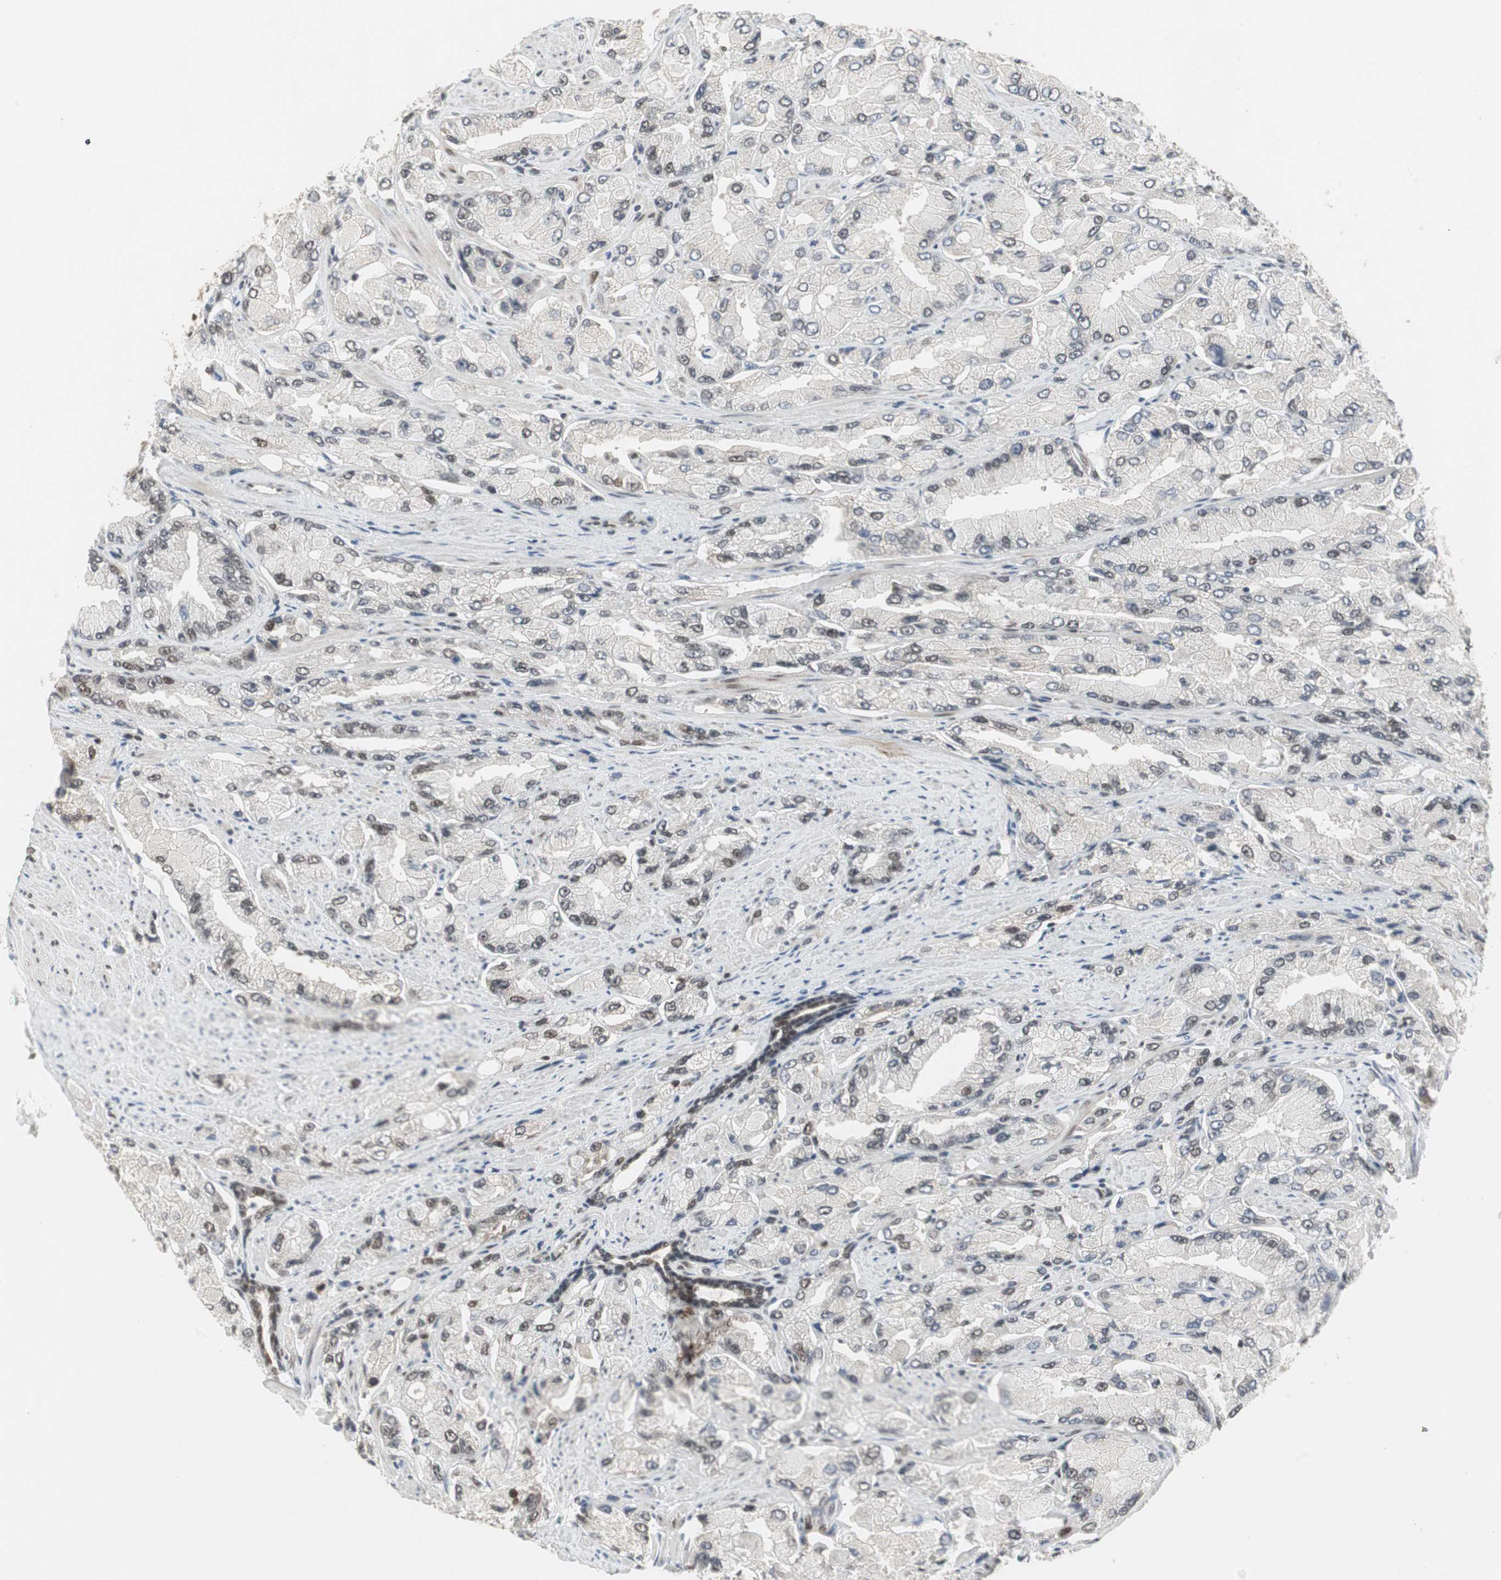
{"staining": {"intensity": "weak", "quantity": "<25%", "location": "nuclear"}, "tissue": "prostate cancer", "cell_type": "Tumor cells", "image_type": "cancer", "snomed": [{"axis": "morphology", "description": "Adenocarcinoma, High grade"}, {"axis": "topography", "description": "Prostate"}], "caption": "This is an immunohistochemistry photomicrograph of high-grade adenocarcinoma (prostate). There is no staining in tumor cells.", "gene": "RTF1", "patient": {"sex": "male", "age": 58}}